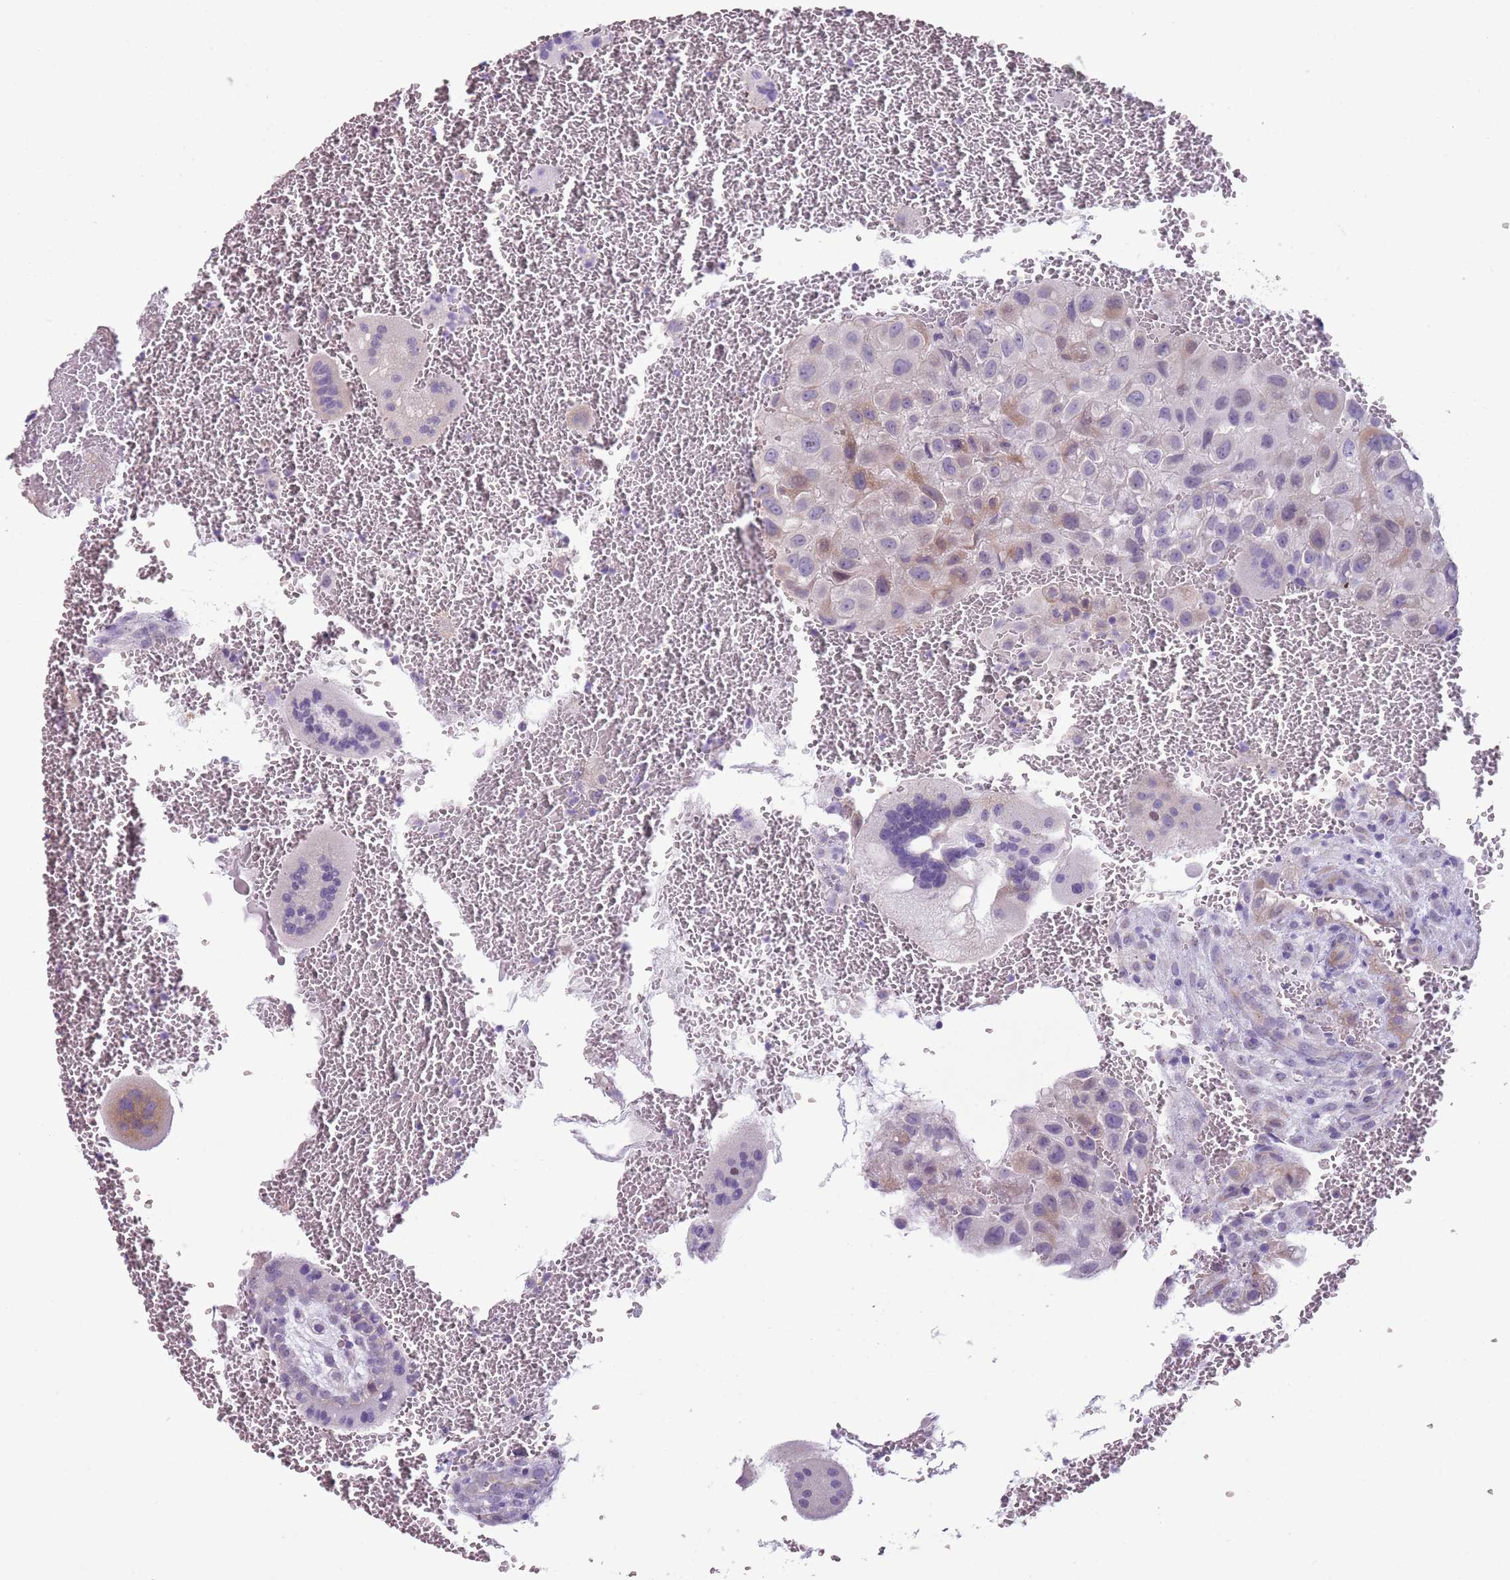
{"staining": {"intensity": "weak", "quantity": "<25%", "location": "cytoplasmic/membranous"}, "tissue": "placenta", "cell_type": "Decidual cells", "image_type": "normal", "snomed": [{"axis": "morphology", "description": "Normal tissue, NOS"}, {"axis": "topography", "description": "Placenta"}], "caption": "Immunohistochemistry (IHC) micrograph of benign placenta stained for a protein (brown), which shows no positivity in decidual cells.", "gene": "ZNF239", "patient": {"sex": "female", "age": 35}}